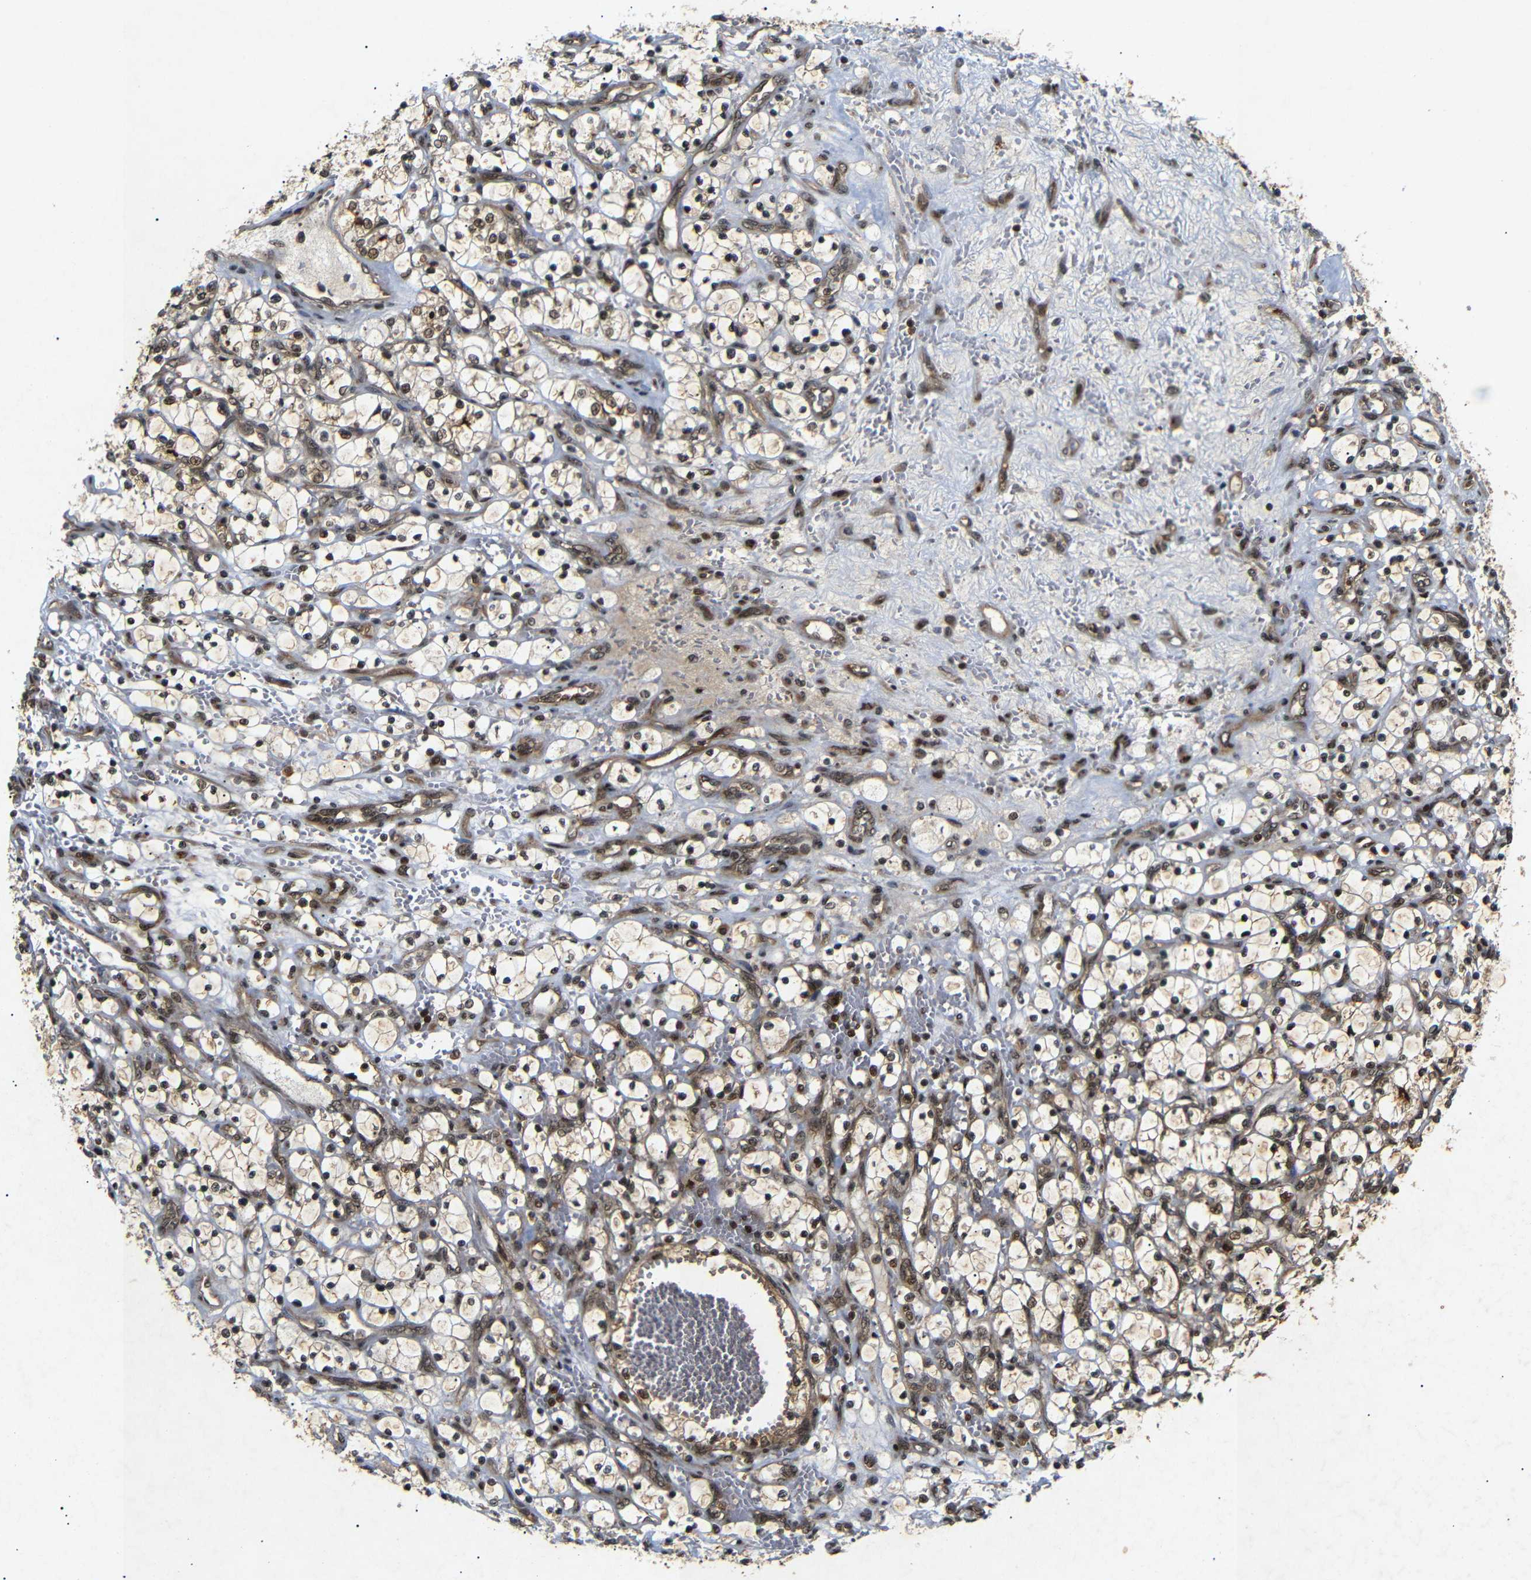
{"staining": {"intensity": "moderate", "quantity": ">75%", "location": "nuclear"}, "tissue": "renal cancer", "cell_type": "Tumor cells", "image_type": "cancer", "snomed": [{"axis": "morphology", "description": "Adenocarcinoma, NOS"}, {"axis": "topography", "description": "Kidney"}], "caption": "Renal cancer tissue reveals moderate nuclear positivity in approximately >75% of tumor cells (DAB IHC, brown staining for protein, blue staining for nuclei).", "gene": "KIF23", "patient": {"sex": "female", "age": 69}}